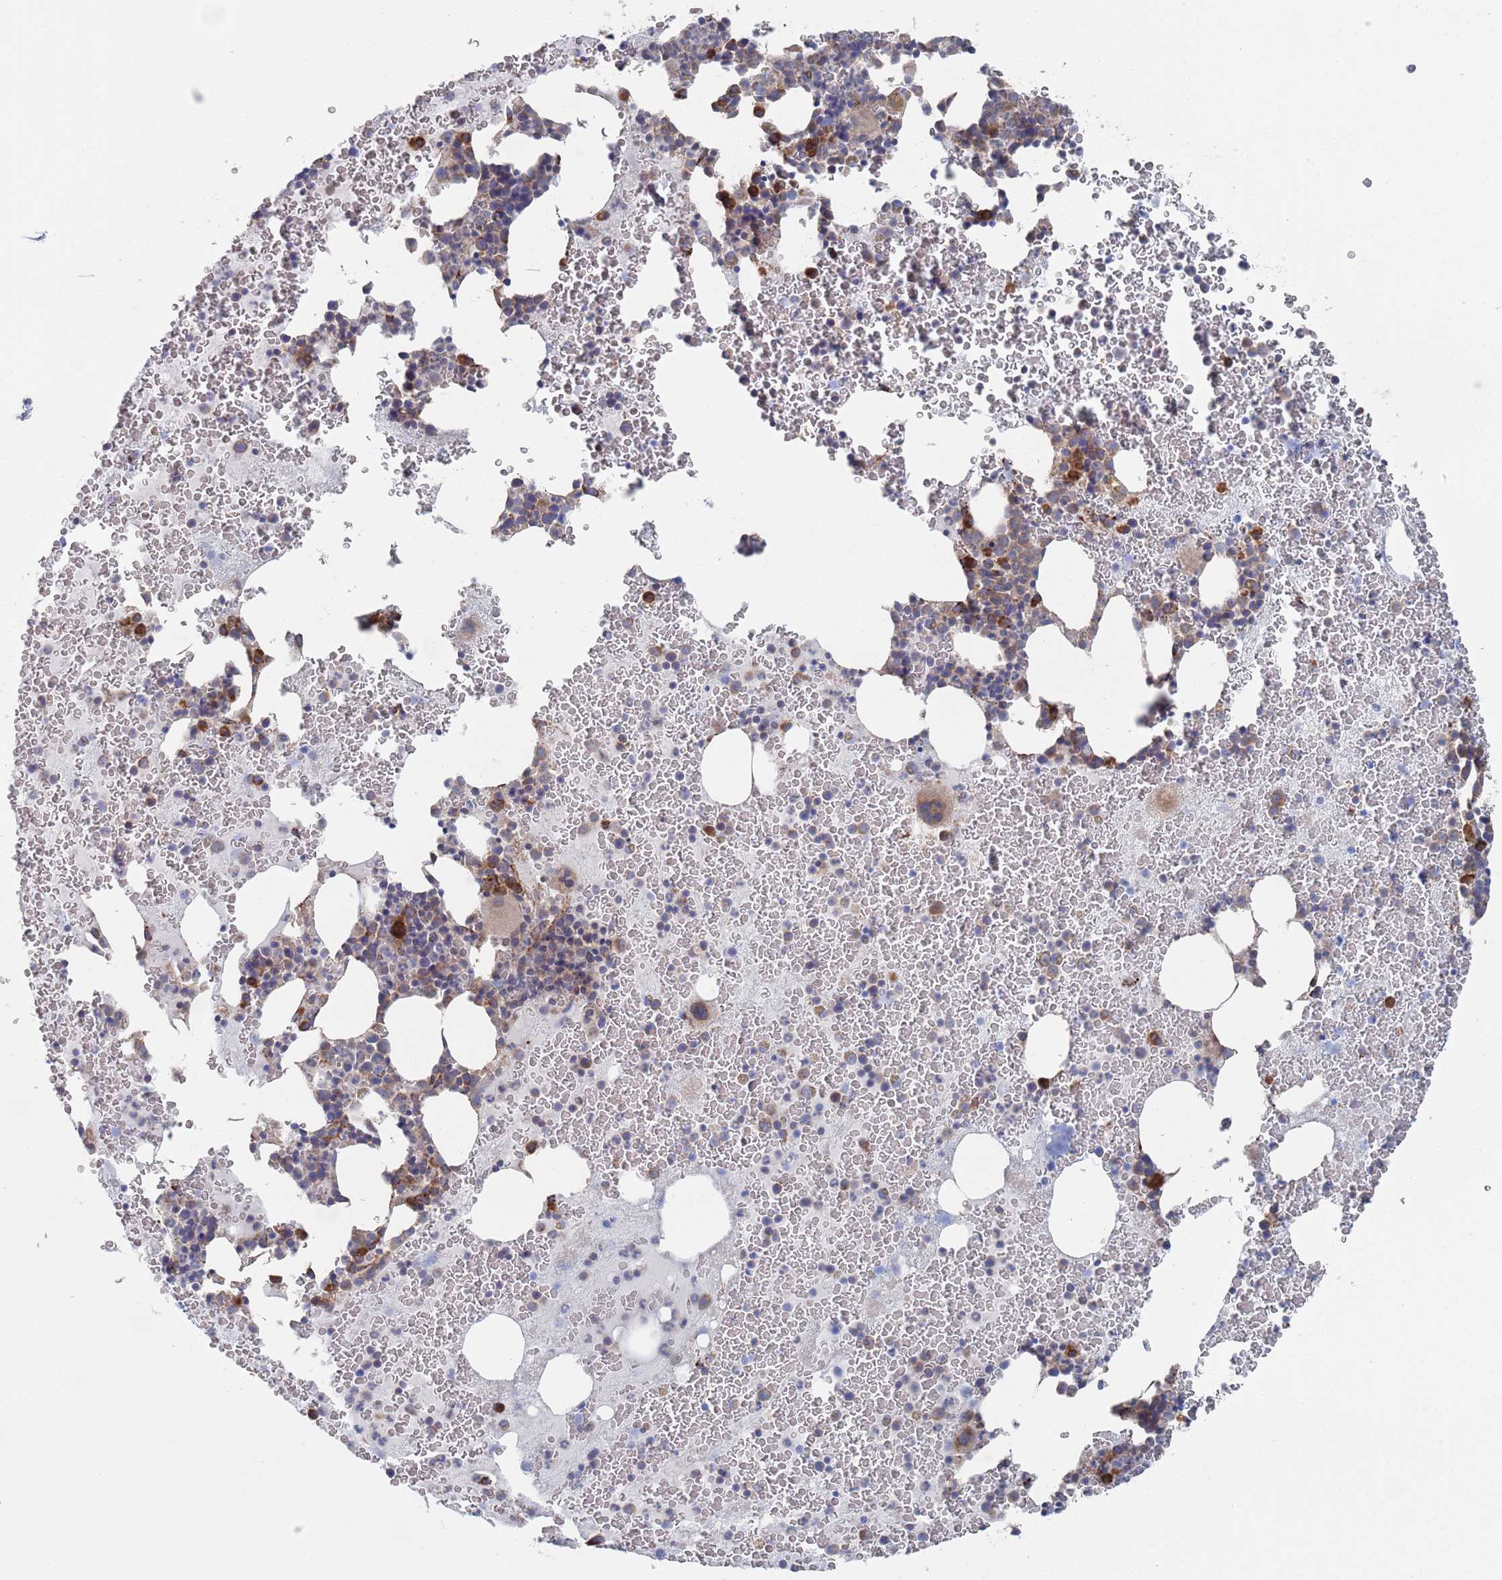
{"staining": {"intensity": "strong", "quantity": "<25%", "location": "cytoplasmic/membranous"}, "tissue": "bone marrow", "cell_type": "Hematopoietic cells", "image_type": "normal", "snomed": [{"axis": "morphology", "description": "Normal tissue, NOS"}, {"axis": "topography", "description": "Bone marrow"}], "caption": "Approximately <25% of hematopoietic cells in benign bone marrow display strong cytoplasmic/membranous protein staining as visualized by brown immunohistochemical staining.", "gene": "CCDC106", "patient": {"sex": "male", "age": 26}}